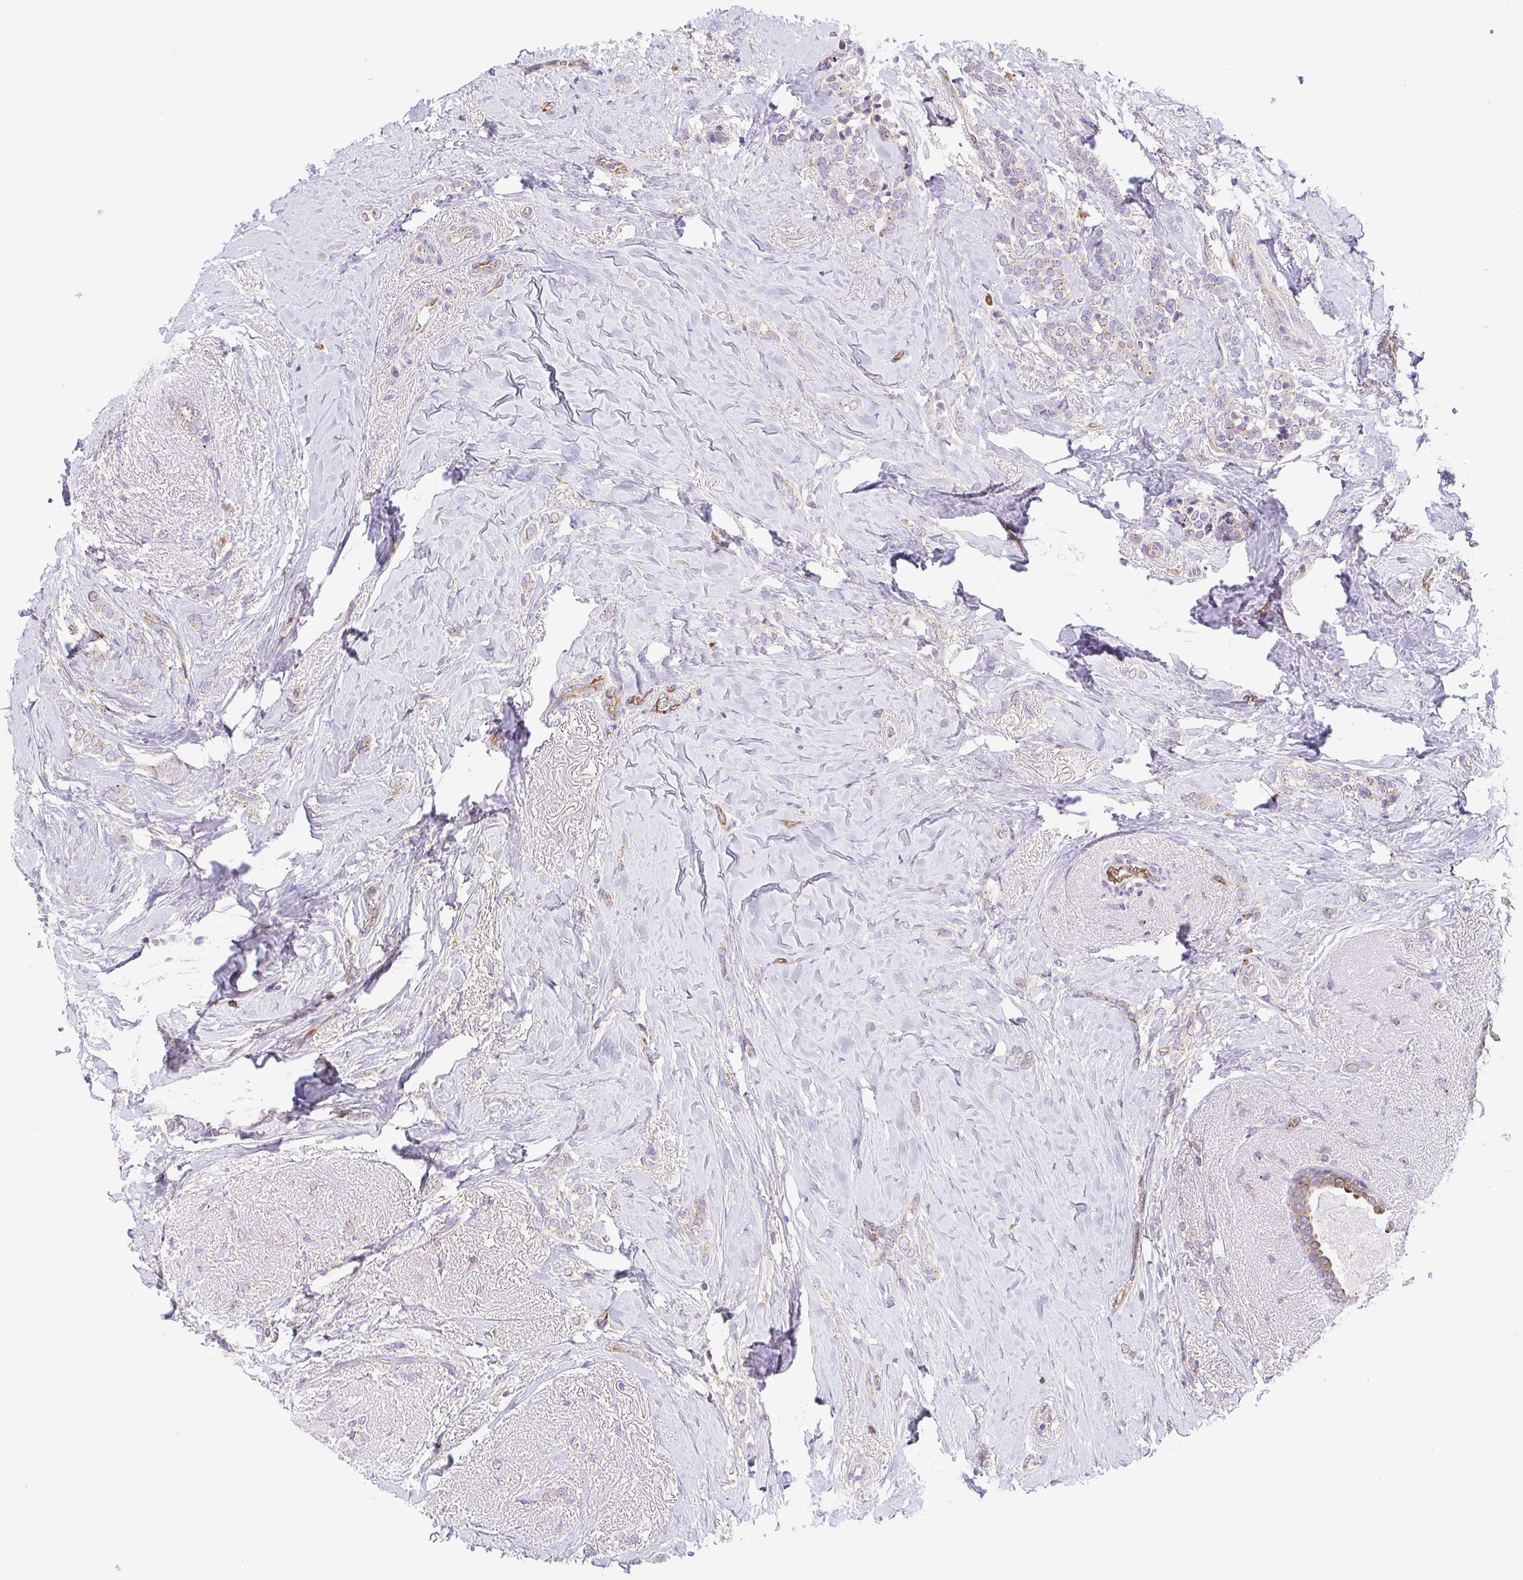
{"staining": {"intensity": "negative", "quantity": "none", "location": "none"}, "tissue": "breast cancer", "cell_type": "Tumor cells", "image_type": "cancer", "snomed": [{"axis": "morphology", "description": "Normal tissue, NOS"}, {"axis": "morphology", "description": "Duct carcinoma"}, {"axis": "topography", "description": "Breast"}], "caption": "Breast cancer stained for a protein using immunohistochemistry reveals no staining tumor cells.", "gene": "SLC13A1", "patient": {"sex": "female", "age": 77}}